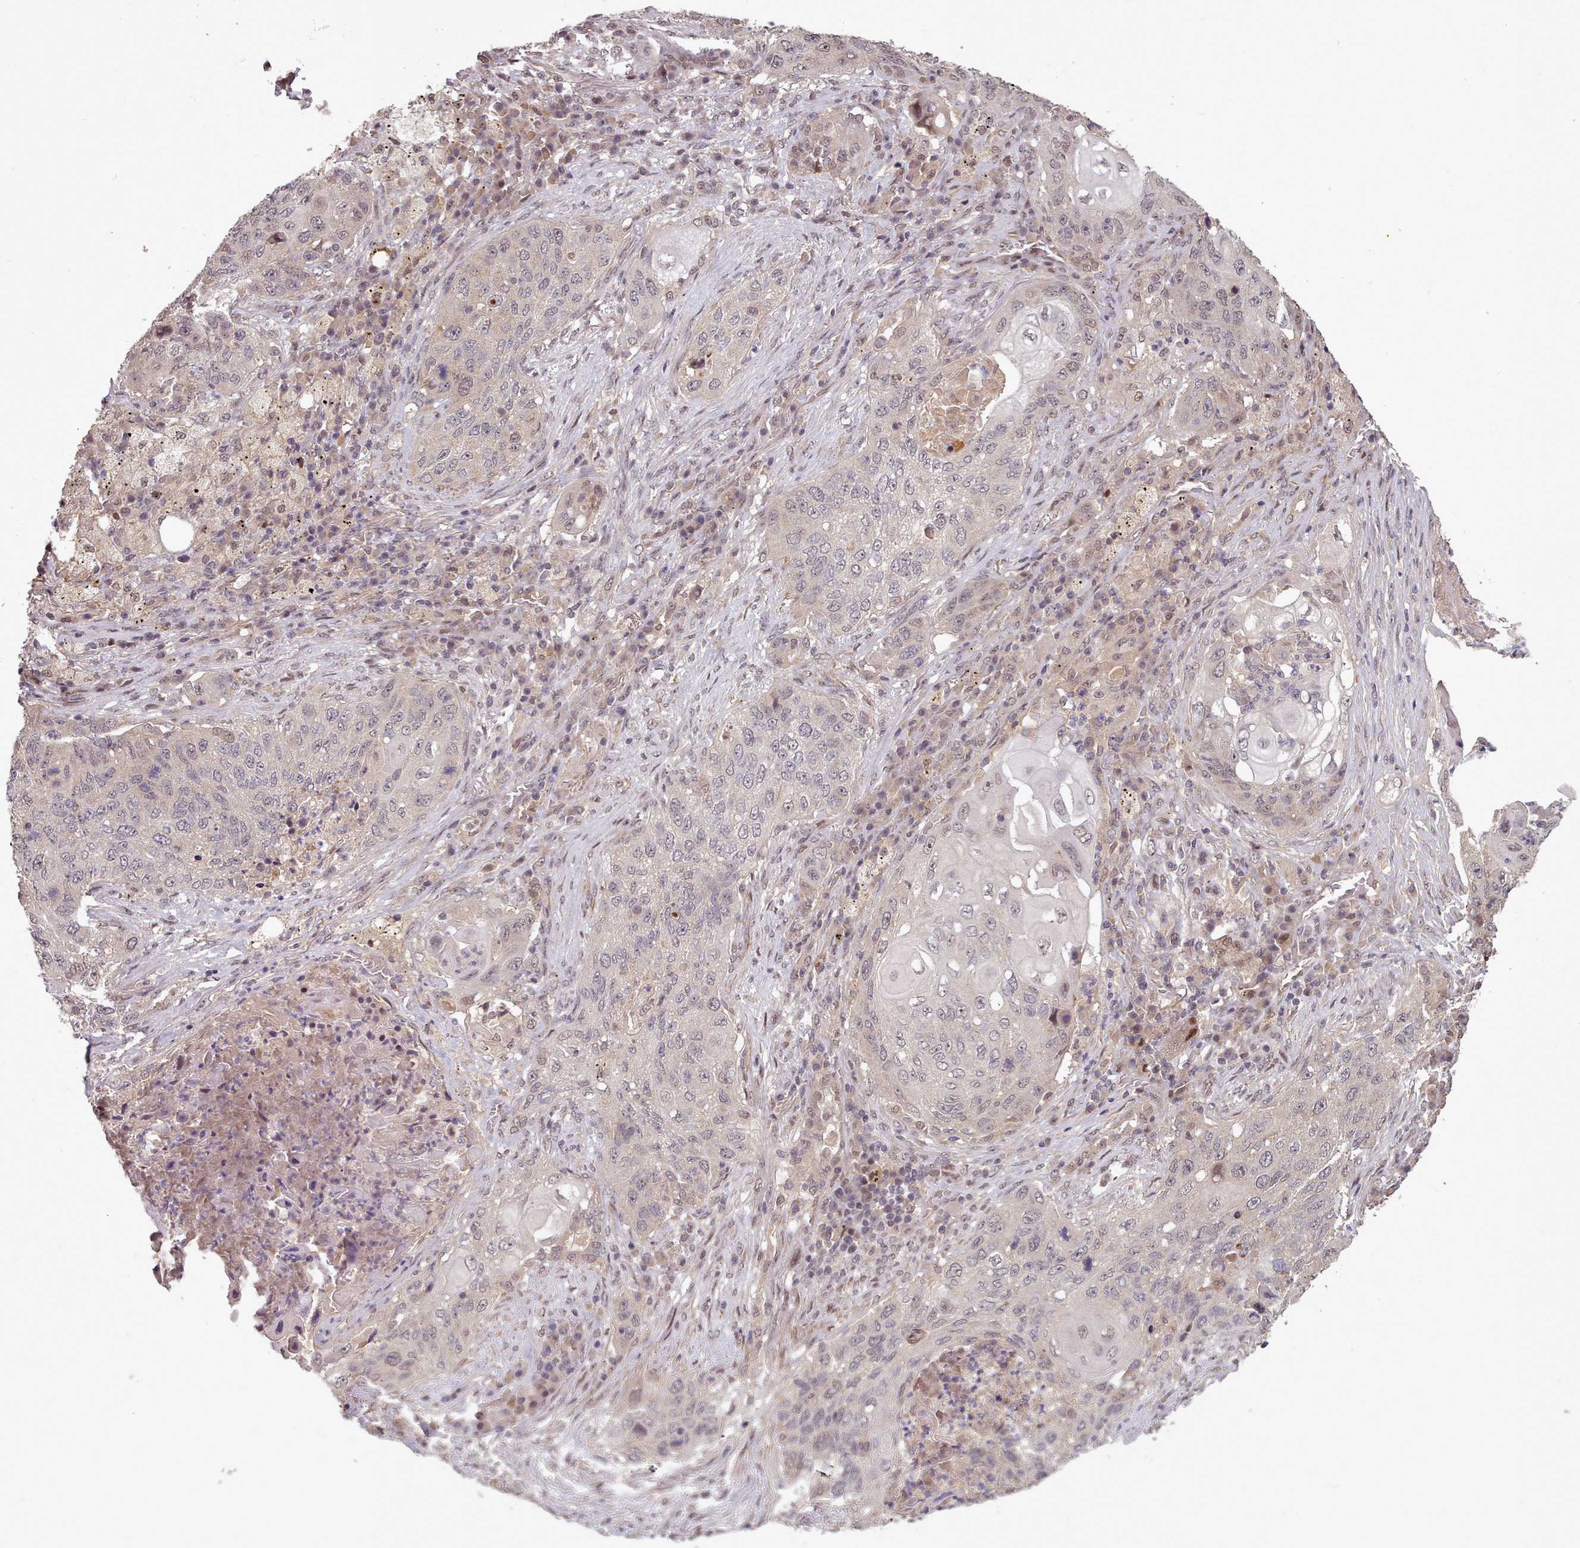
{"staining": {"intensity": "negative", "quantity": "none", "location": "none"}, "tissue": "lung cancer", "cell_type": "Tumor cells", "image_type": "cancer", "snomed": [{"axis": "morphology", "description": "Squamous cell carcinoma, NOS"}, {"axis": "topography", "description": "Lung"}], "caption": "Tumor cells show no significant protein positivity in lung cancer (squamous cell carcinoma). (Immunohistochemistry (ihc), brightfield microscopy, high magnification).", "gene": "CDC6", "patient": {"sex": "female", "age": 63}}